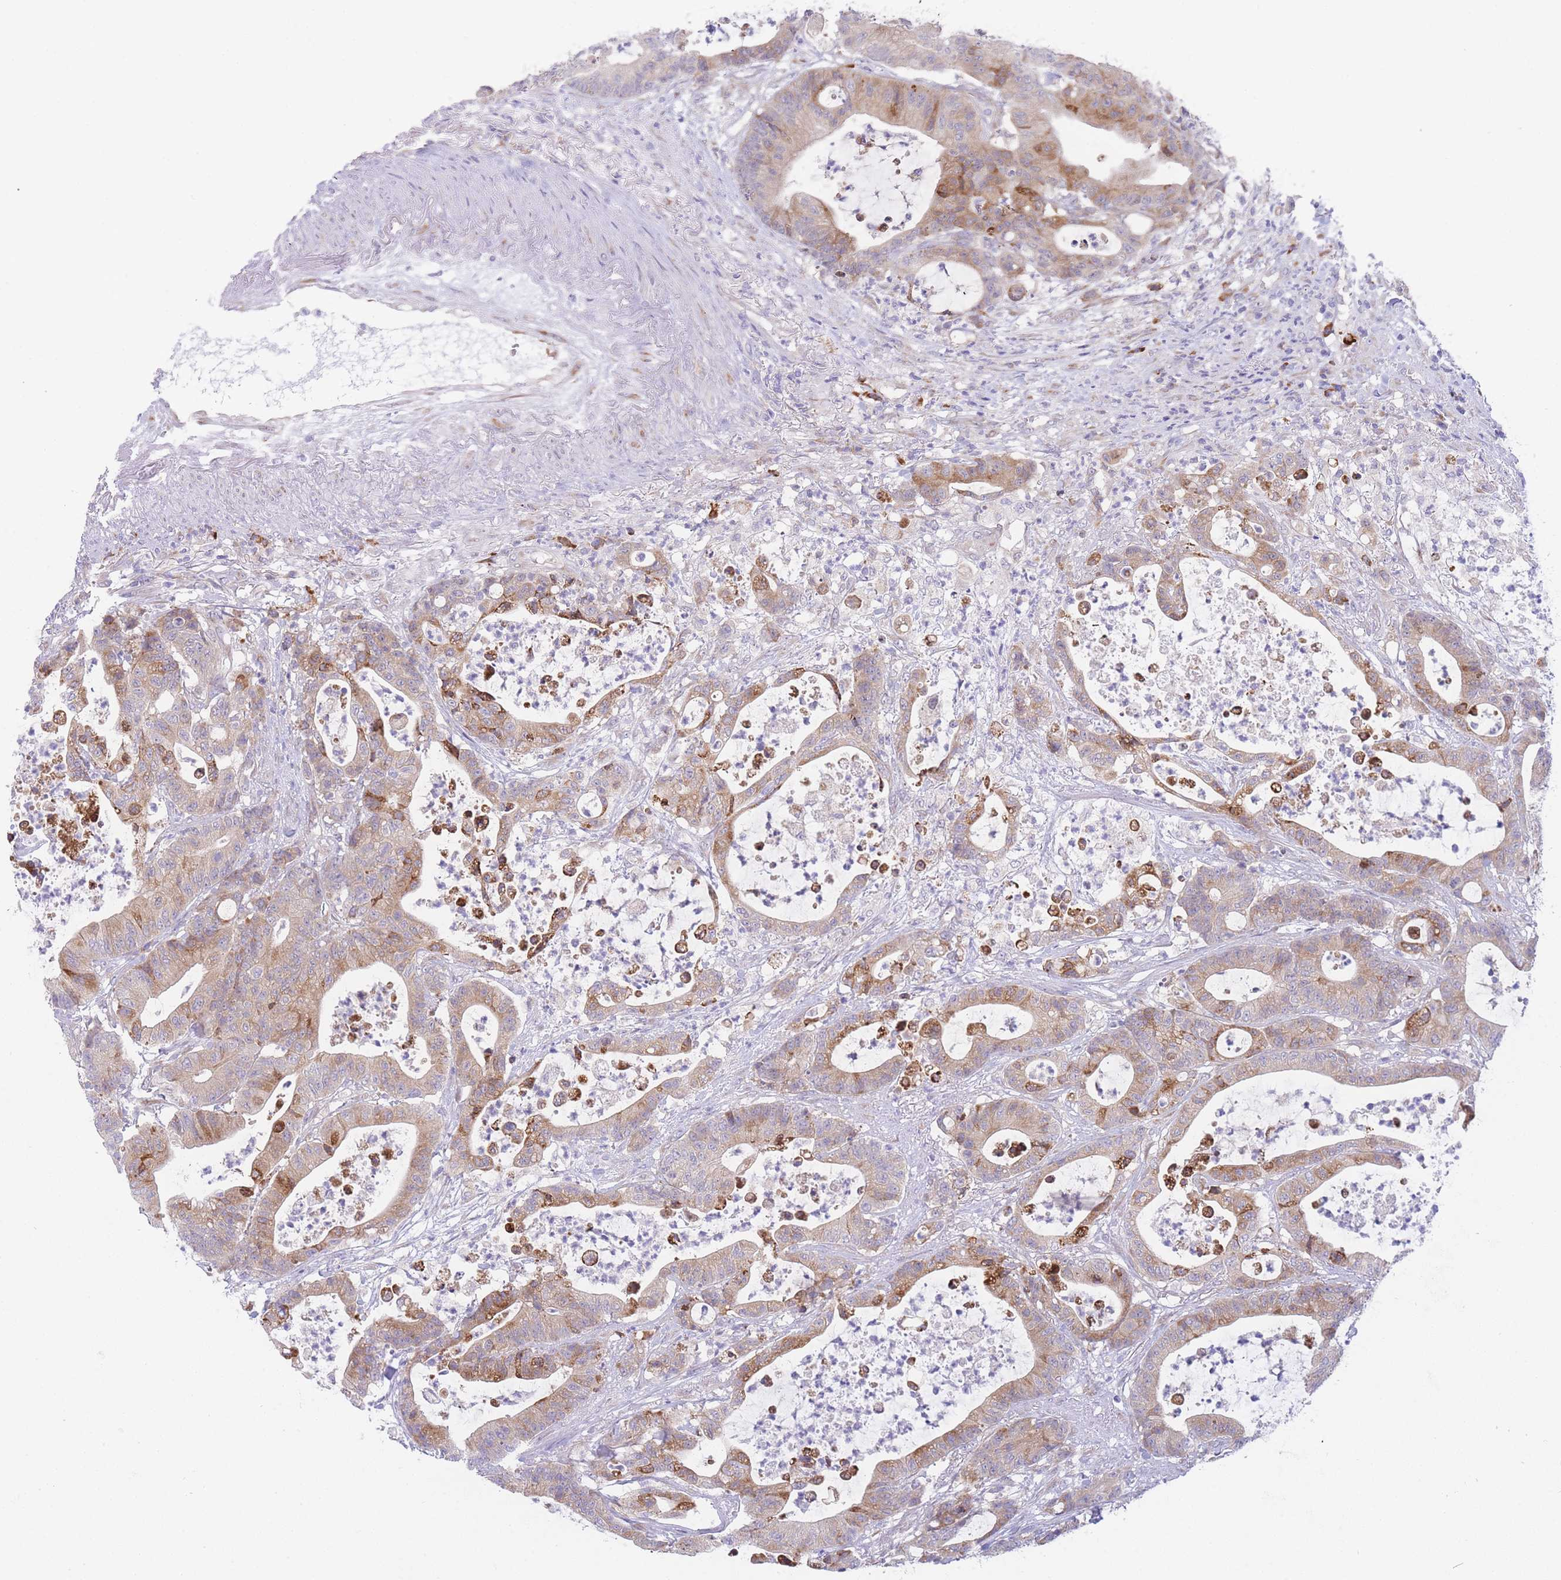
{"staining": {"intensity": "moderate", "quantity": "25%-75%", "location": "cytoplasmic/membranous"}, "tissue": "colorectal cancer", "cell_type": "Tumor cells", "image_type": "cancer", "snomed": [{"axis": "morphology", "description": "Adenocarcinoma, NOS"}, {"axis": "topography", "description": "Colon"}], "caption": "Human adenocarcinoma (colorectal) stained for a protein (brown) displays moderate cytoplasmic/membranous positive positivity in approximately 25%-75% of tumor cells.", "gene": "ZNF510", "patient": {"sex": "female", "age": 84}}